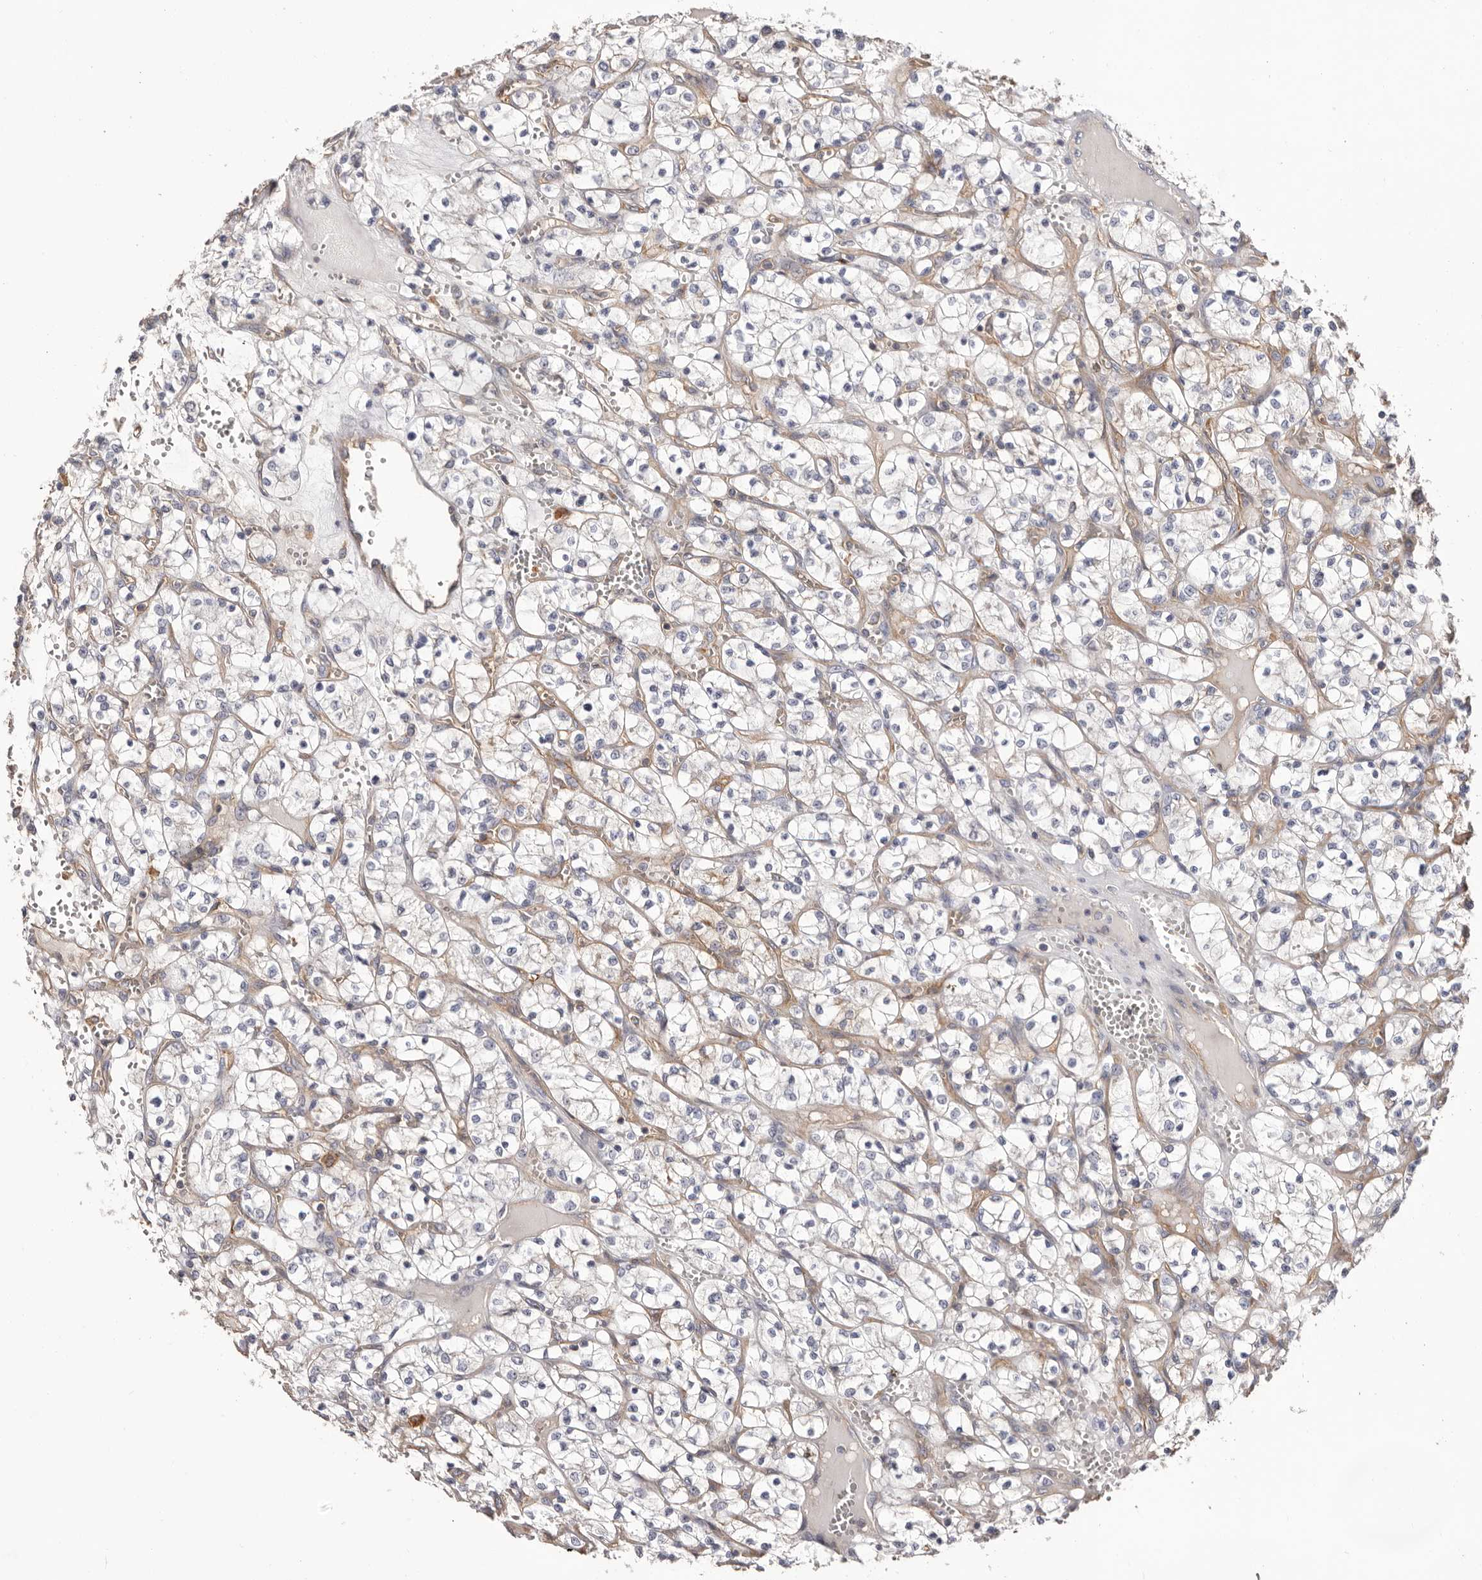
{"staining": {"intensity": "negative", "quantity": "none", "location": "none"}, "tissue": "renal cancer", "cell_type": "Tumor cells", "image_type": "cancer", "snomed": [{"axis": "morphology", "description": "Adenocarcinoma, NOS"}, {"axis": "topography", "description": "Kidney"}], "caption": "DAB immunohistochemical staining of human adenocarcinoma (renal) demonstrates no significant staining in tumor cells. (IHC, brightfield microscopy, high magnification).", "gene": "MMACHC", "patient": {"sex": "female", "age": 69}}